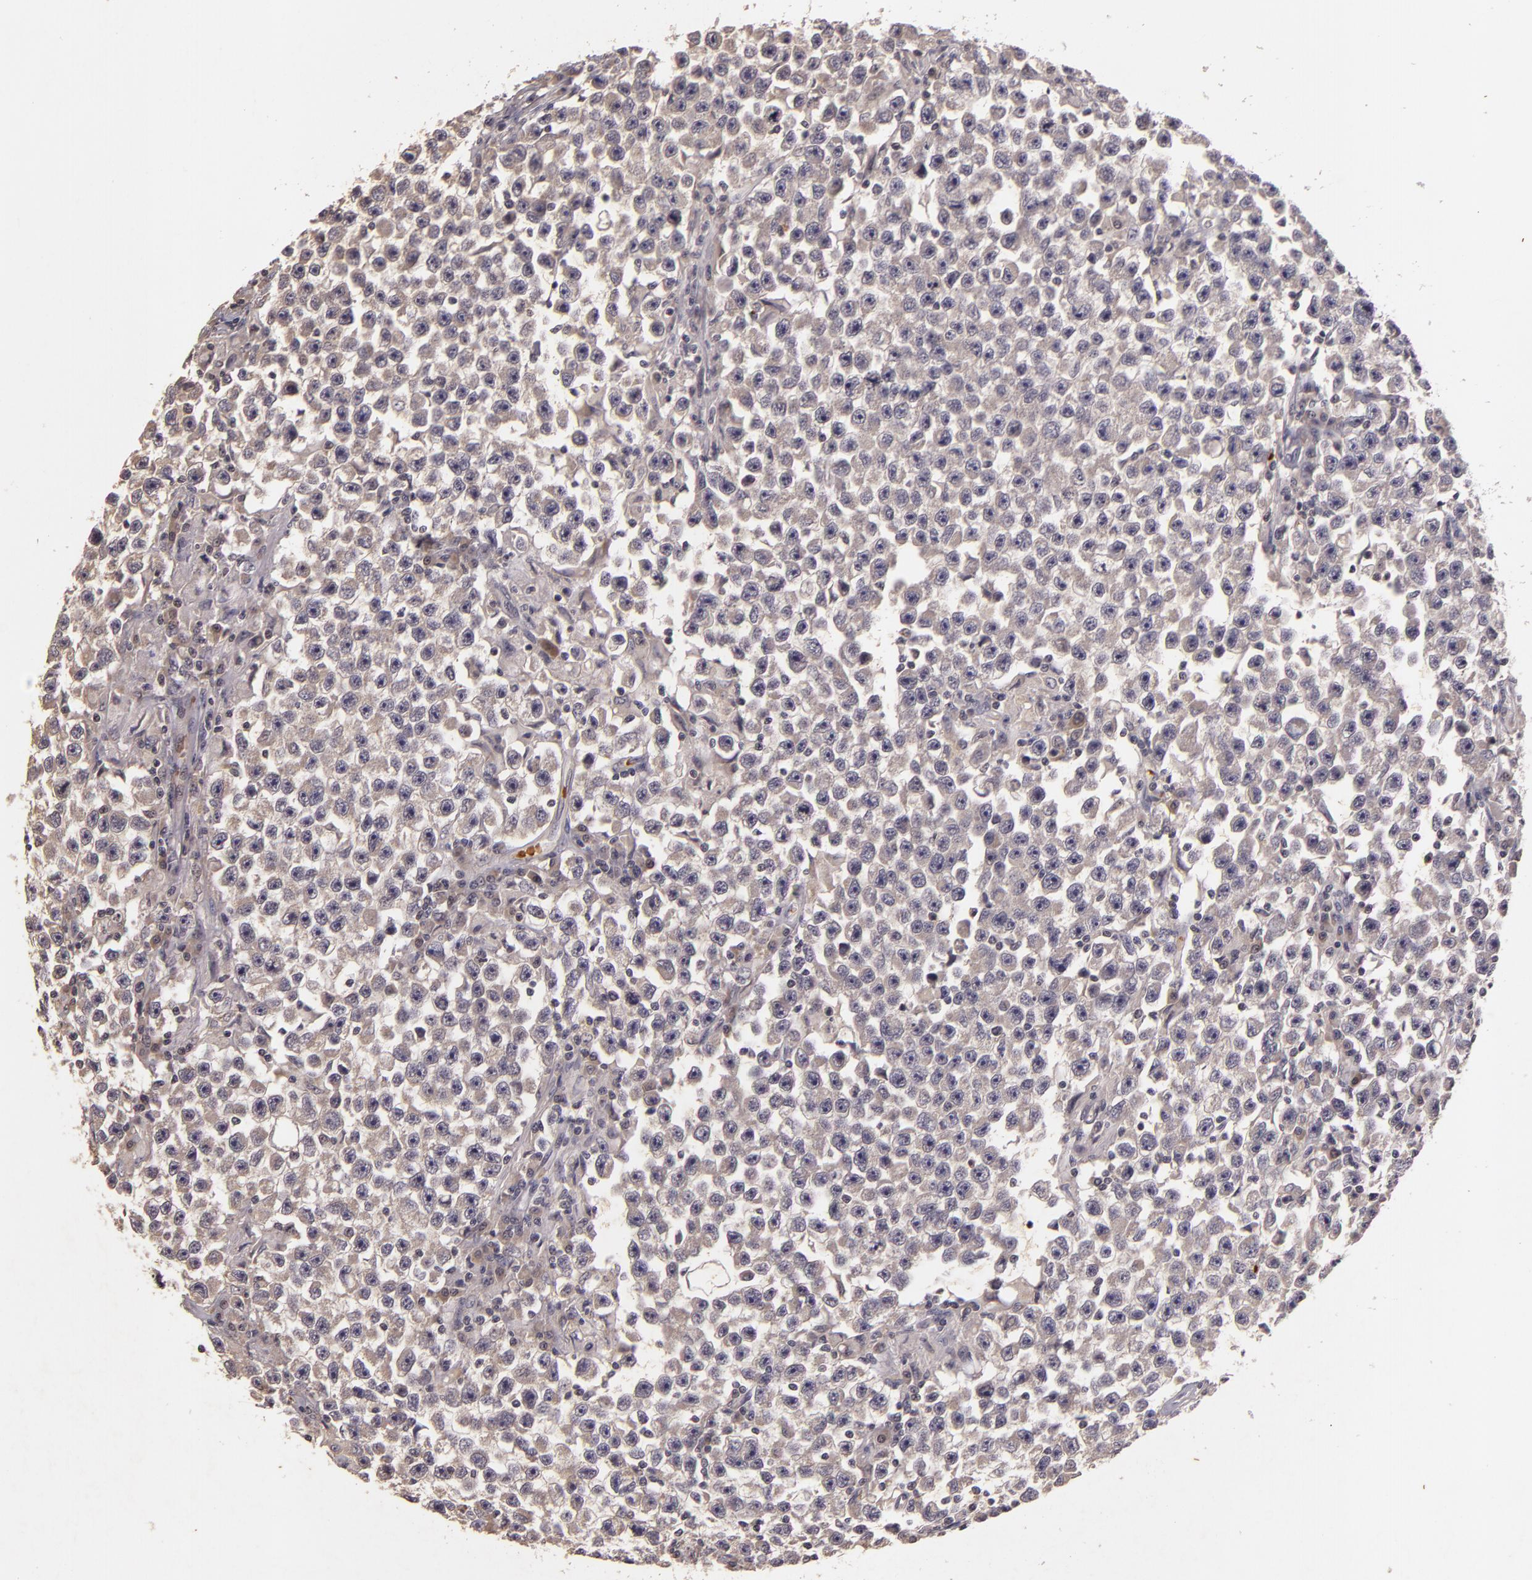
{"staining": {"intensity": "negative", "quantity": "none", "location": "none"}, "tissue": "testis cancer", "cell_type": "Tumor cells", "image_type": "cancer", "snomed": [{"axis": "morphology", "description": "Seminoma, NOS"}, {"axis": "topography", "description": "Testis"}], "caption": "Tumor cells show no significant staining in testis seminoma.", "gene": "TFF1", "patient": {"sex": "male", "age": 33}}